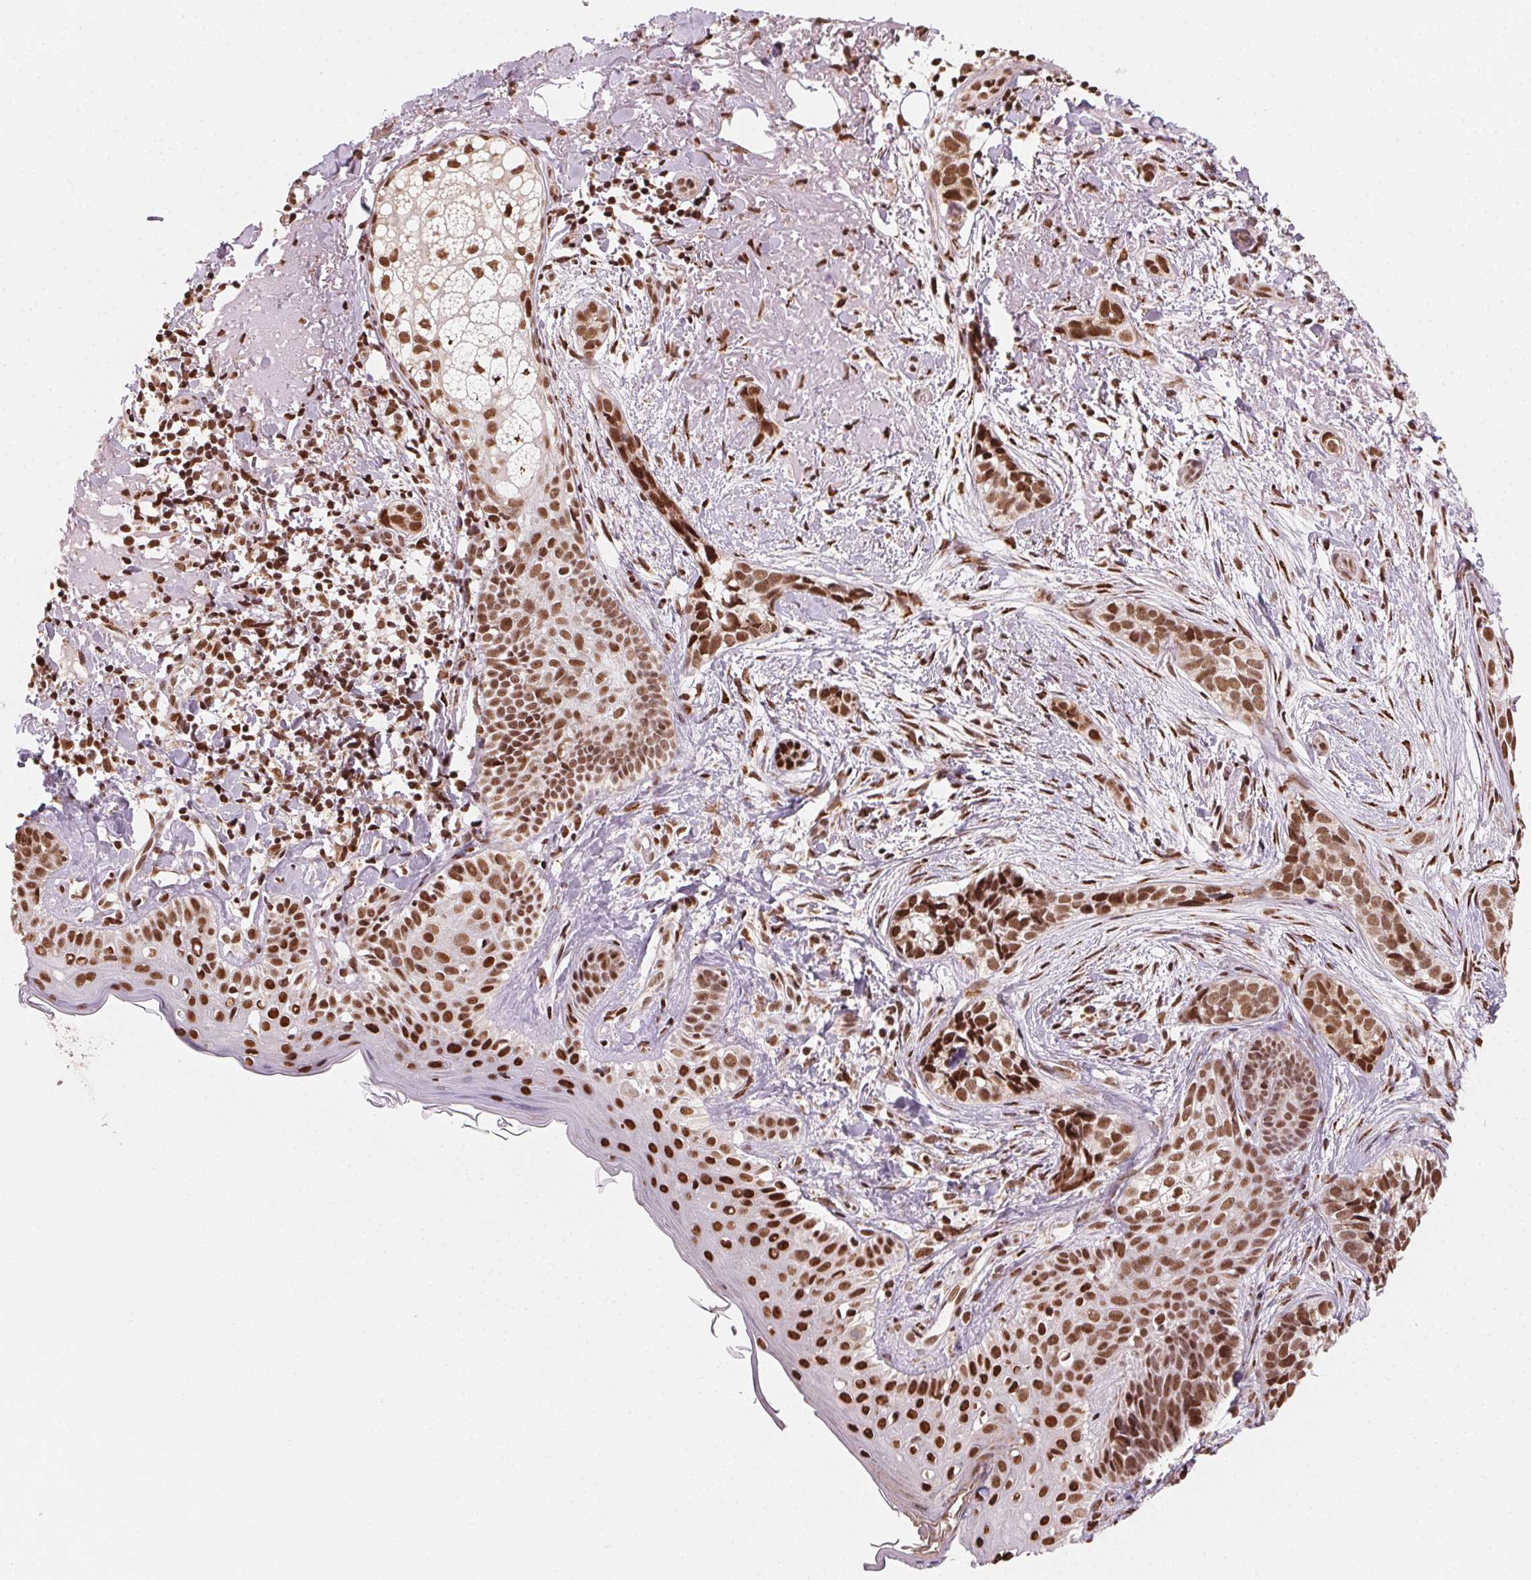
{"staining": {"intensity": "moderate", "quantity": ">75%", "location": "nuclear"}, "tissue": "skin cancer", "cell_type": "Tumor cells", "image_type": "cancer", "snomed": [{"axis": "morphology", "description": "Basal cell carcinoma"}, {"axis": "topography", "description": "Skin"}], "caption": "An immunohistochemistry micrograph of tumor tissue is shown. Protein staining in brown shows moderate nuclear positivity in skin basal cell carcinoma within tumor cells. The protein of interest is shown in brown color, while the nuclei are stained blue.", "gene": "TOPORS", "patient": {"sex": "male", "age": 87}}